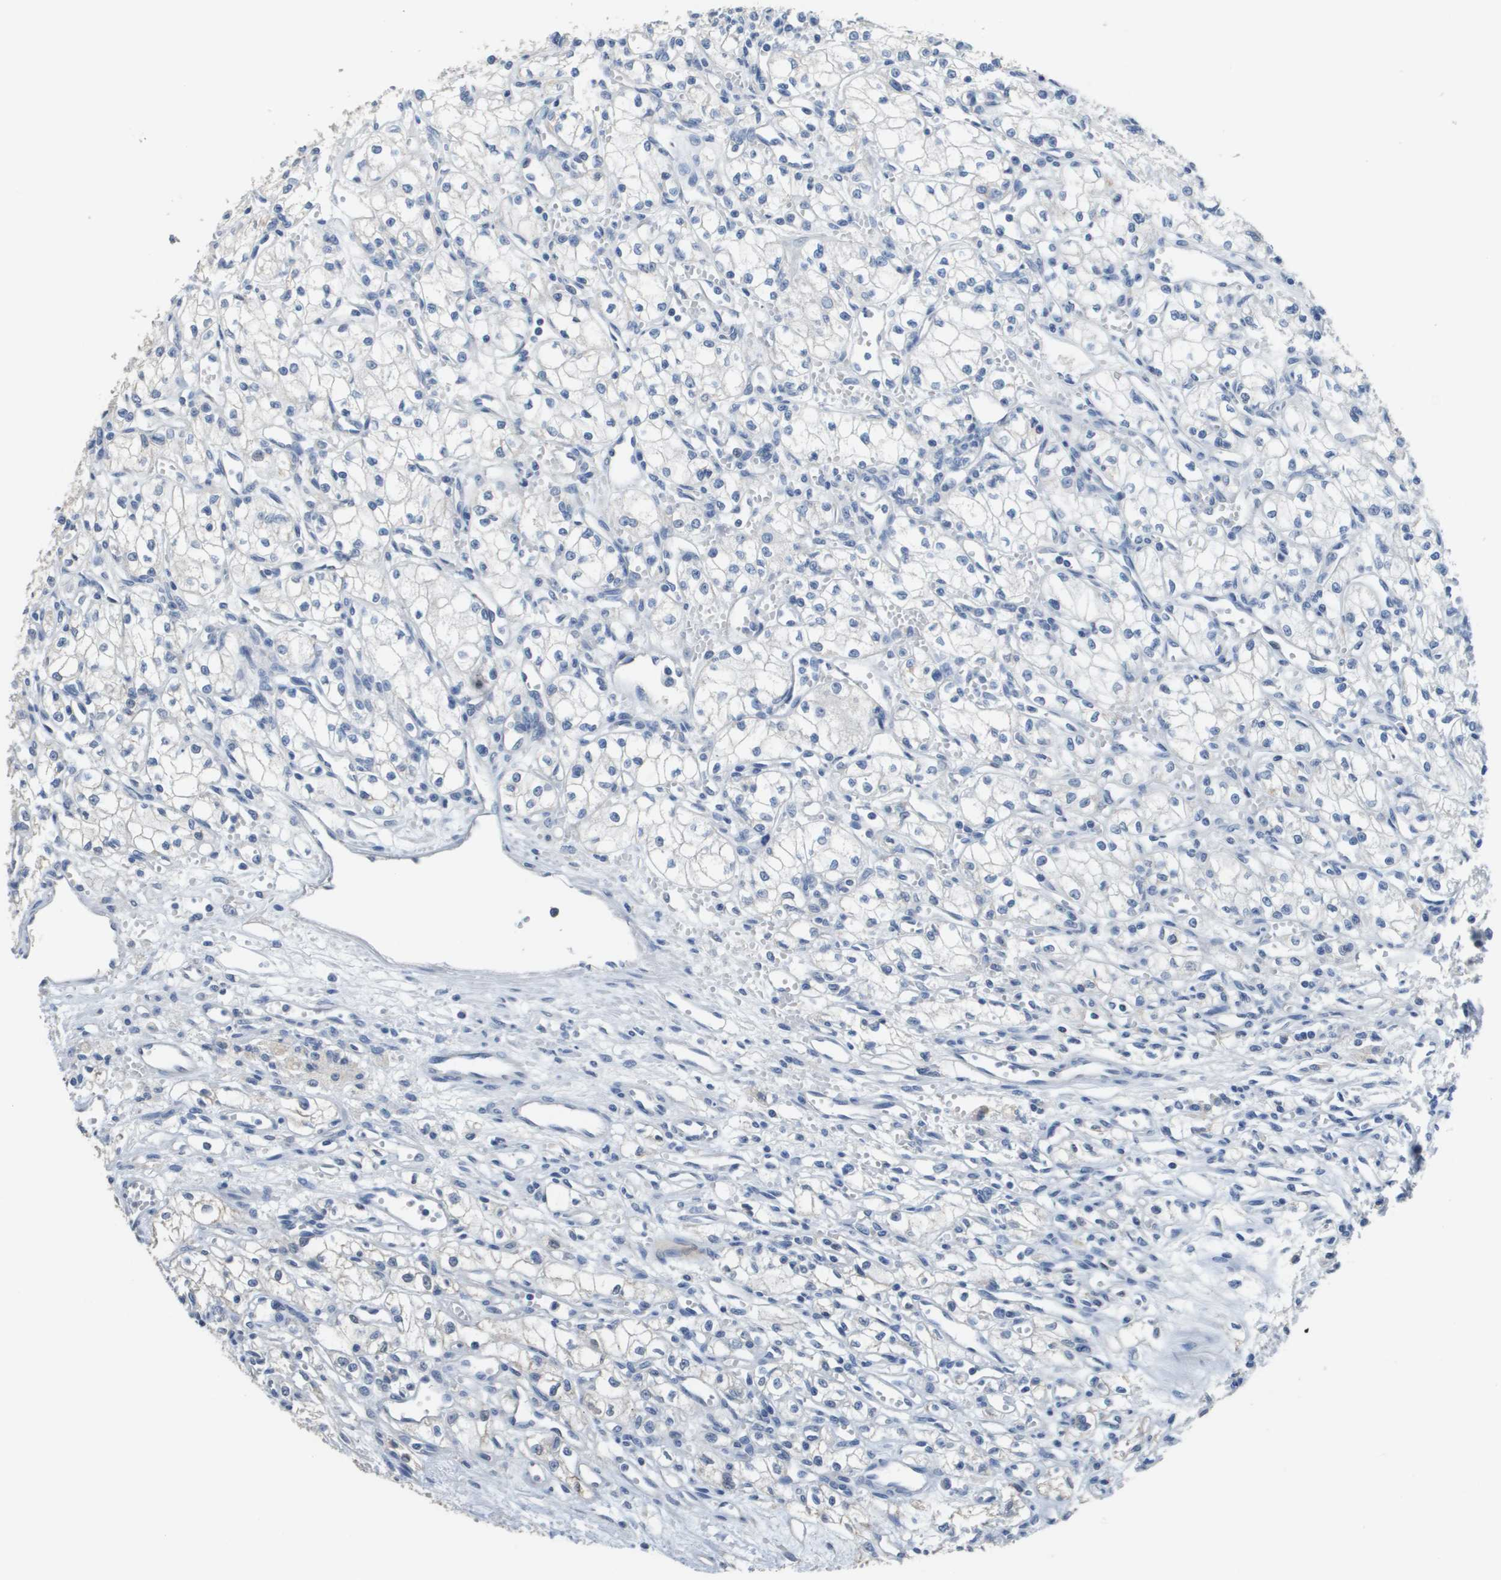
{"staining": {"intensity": "negative", "quantity": "none", "location": "none"}, "tissue": "renal cancer", "cell_type": "Tumor cells", "image_type": "cancer", "snomed": [{"axis": "morphology", "description": "Normal tissue, NOS"}, {"axis": "morphology", "description": "Adenocarcinoma, NOS"}, {"axis": "topography", "description": "Kidney"}], "caption": "Immunohistochemistry image of neoplastic tissue: renal adenocarcinoma stained with DAB (3,3'-diaminobenzidine) shows no significant protein positivity in tumor cells.", "gene": "MT3", "patient": {"sex": "male", "age": 59}}